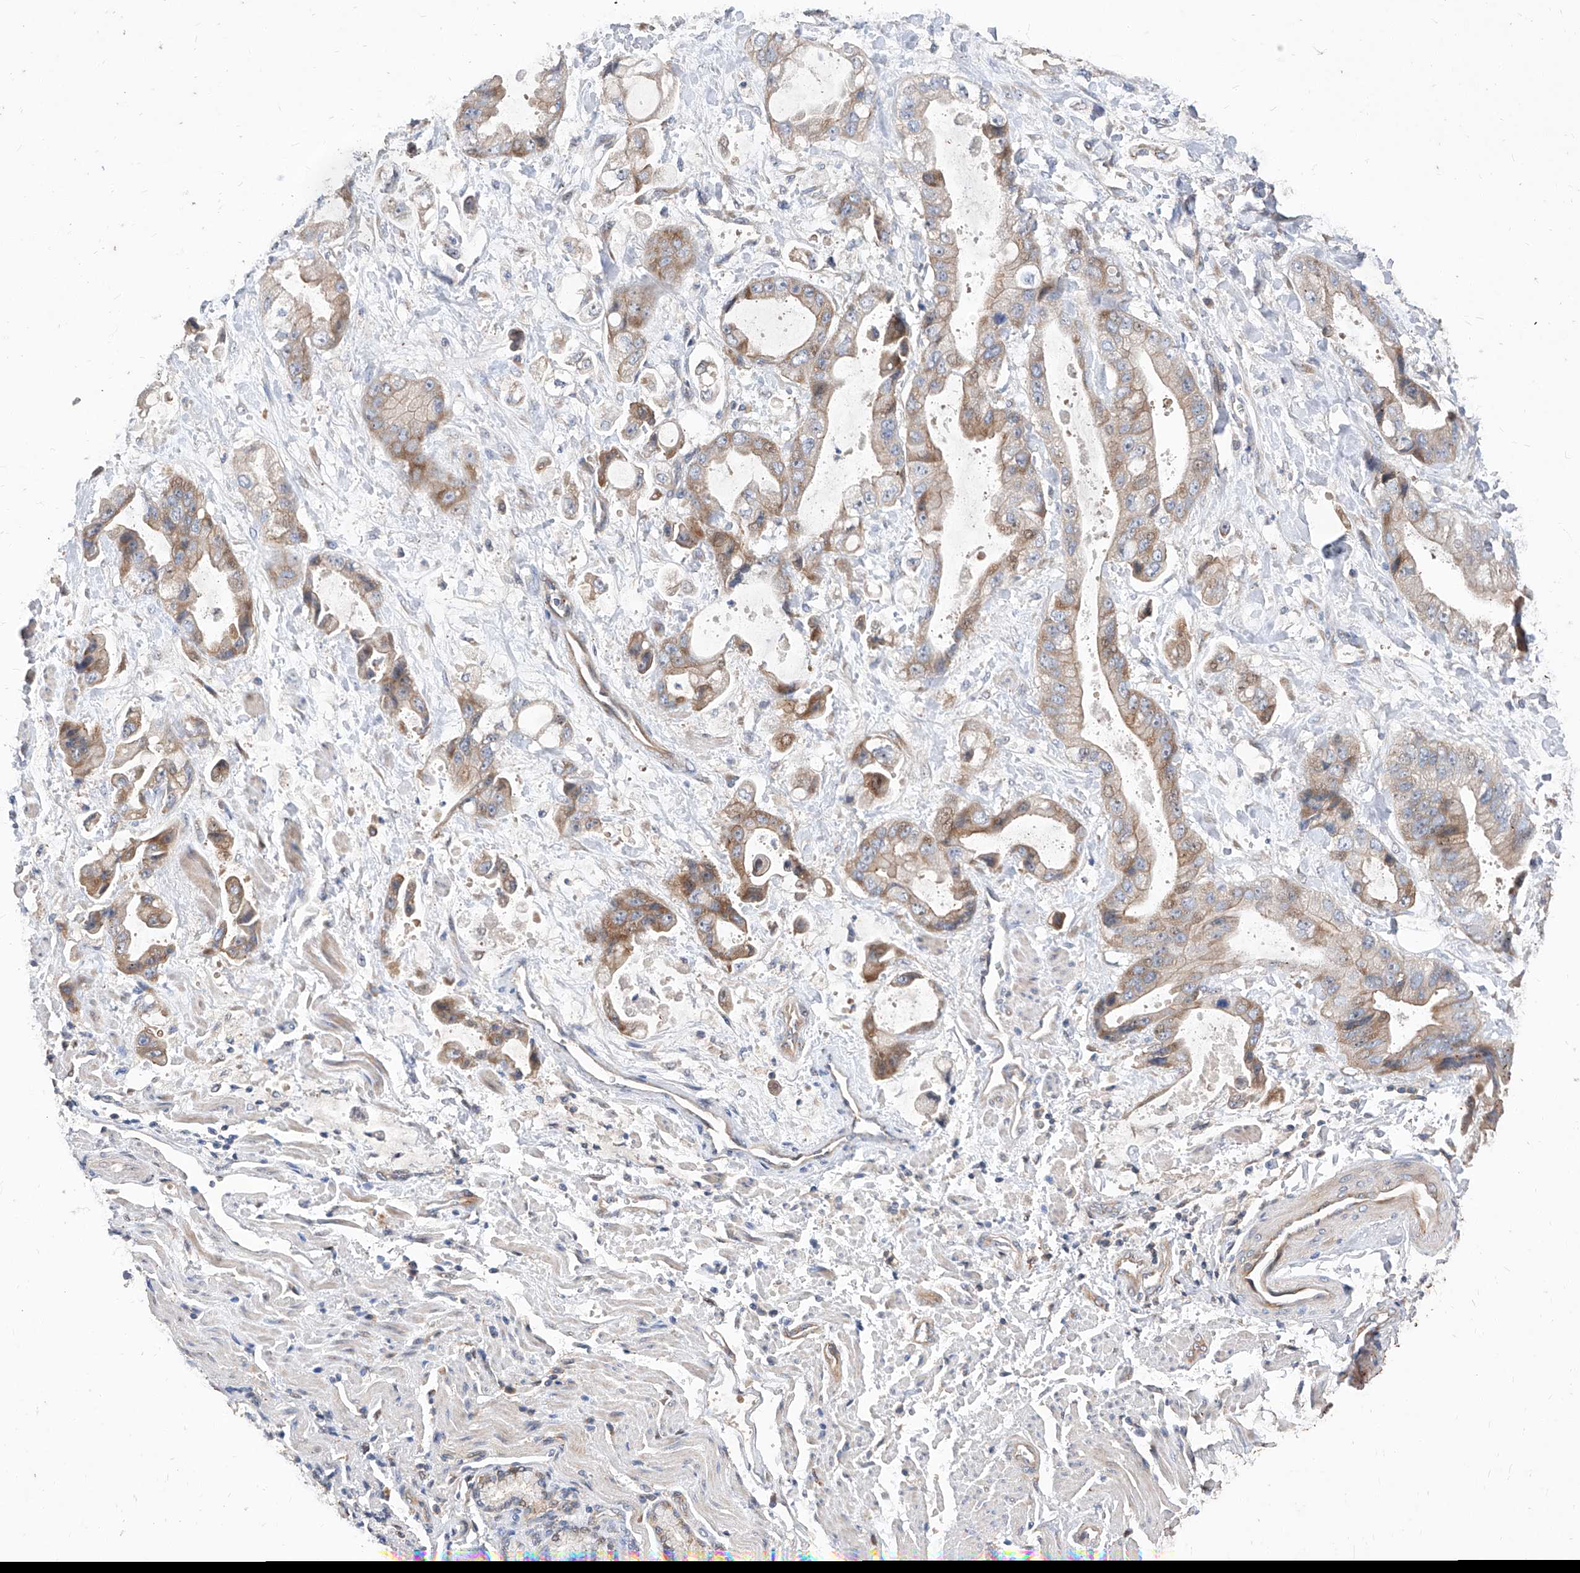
{"staining": {"intensity": "moderate", "quantity": "25%-75%", "location": "cytoplasmic/membranous"}, "tissue": "stomach cancer", "cell_type": "Tumor cells", "image_type": "cancer", "snomed": [{"axis": "morphology", "description": "Adenocarcinoma, NOS"}, {"axis": "topography", "description": "Stomach"}], "caption": "DAB immunohistochemical staining of human stomach cancer reveals moderate cytoplasmic/membranous protein expression in approximately 25%-75% of tumor cells. (Stains: DAB in brown, nuclei in blue, Microscopy: brightfield microscopy at high magnification).", "gene": "DIRAS3", "patient": {"sex": "male", "age": 62}}